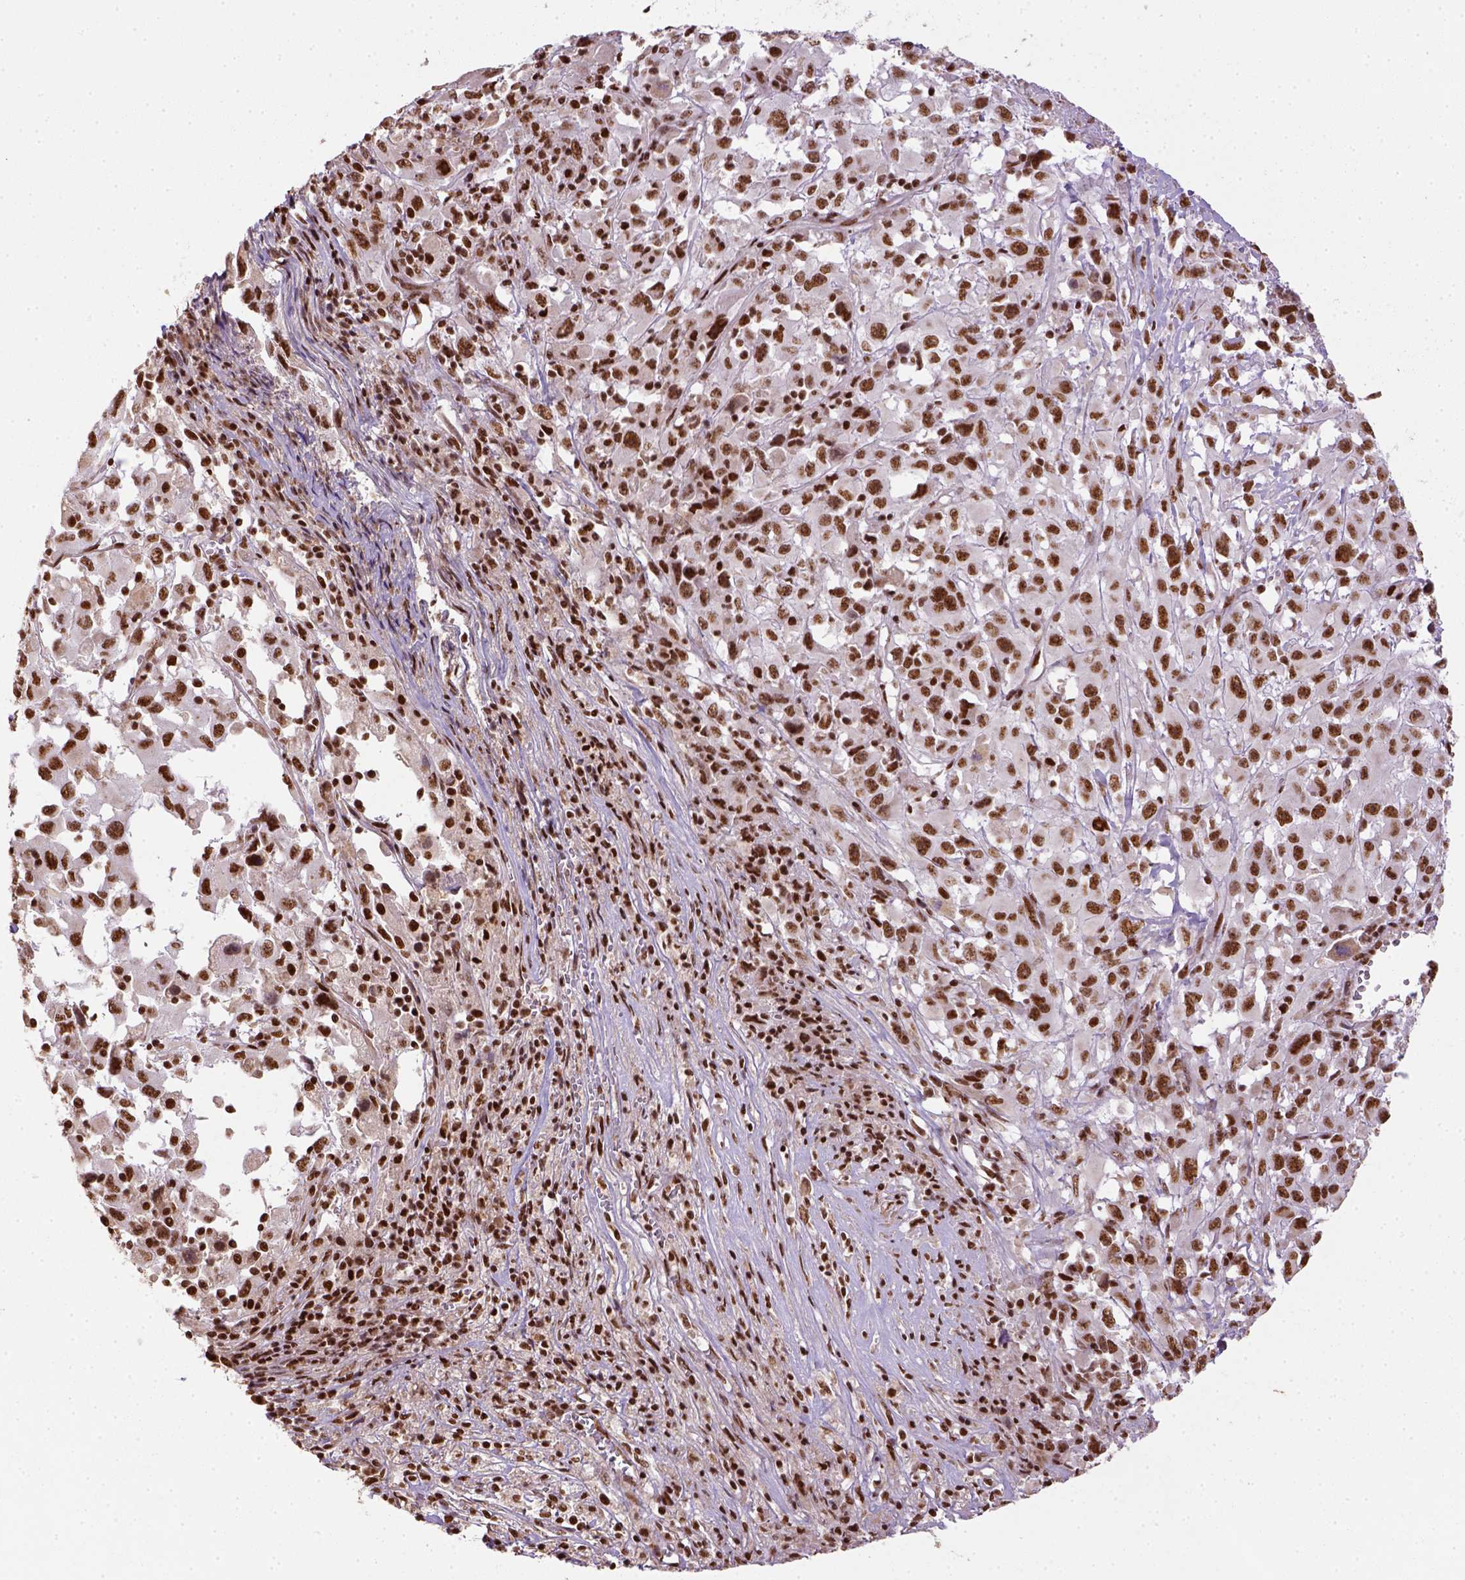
{"staining": {"intensity": "strong", "quantity": ">75%", "location": "nuclear"}, "tissue": "melanoma", "cell_type": "Tumor cells", "image_type": "cancer", "snomed": [{"axis": "morphology", "description": "Malignant melanoma, Metastatic site"}, {"axis": "topography", "description": "Soft tissue"}], "caption": "IHC (DAB (3,3'-diaminobenzidine)) staining of melanoma reveals strong nuclear protein expression in approximately >75% of tumor cells. The staining was performed using DAB (3,3'-diaminobenzidine), with brown indicating positive protein expression. Nuclei are stained blue with hematoxylin.", "gene": "CCAR1", "patient": {"sex": "male", "age": 50}}